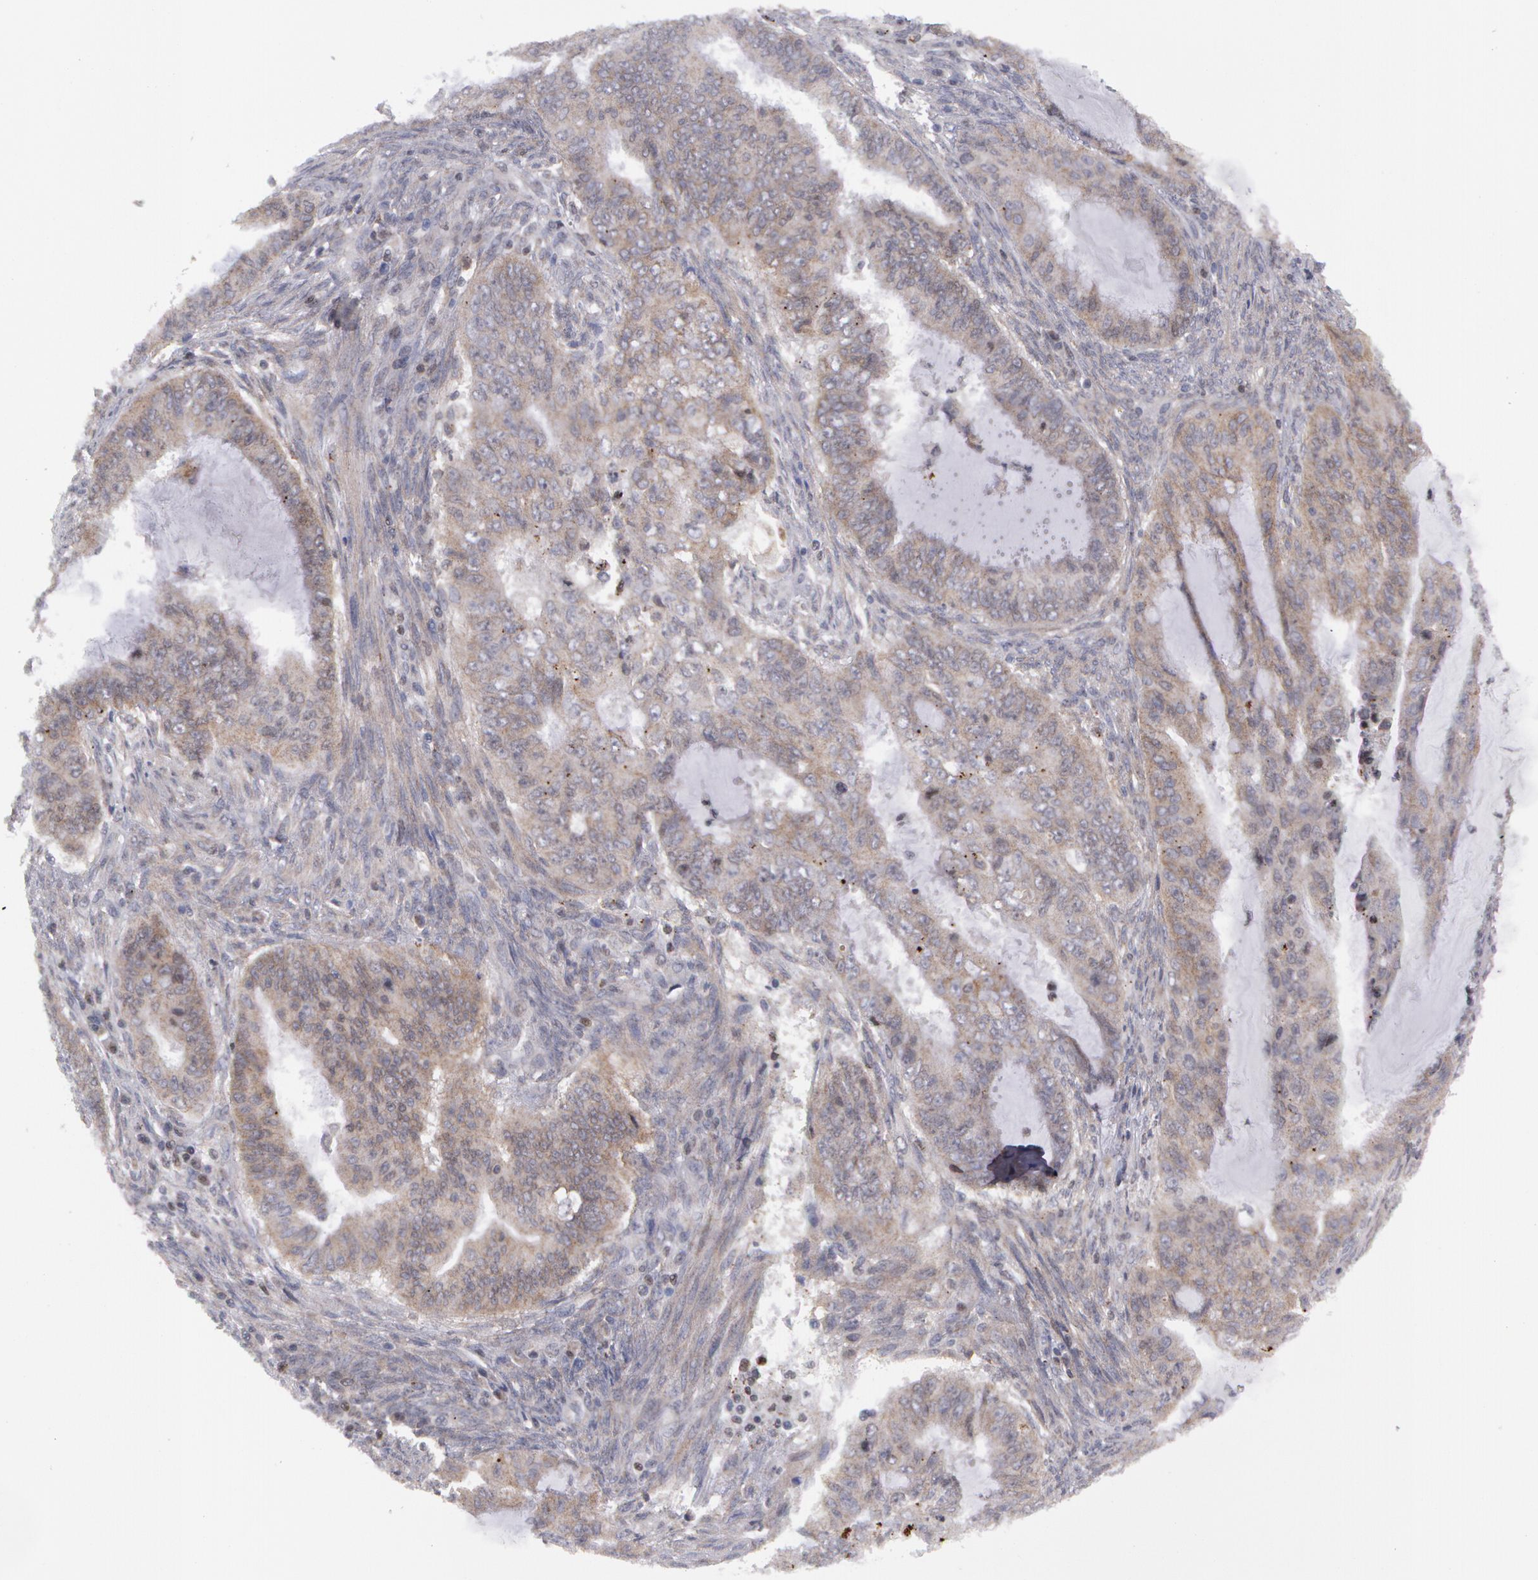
{"staining": {"intensity": "weak", "quantity": "25%-75%", "location": "cytoplasmic/membranous"}, "tissue": "endometrial cancer", "cell_type": "Tumor cells", "image_type": "cancer", "snomed": [{"axis": "morphology", "description": "Adenocarcinoma, NOS"}, {"axis": "topography", "description": "Endometrium"}], "caption": "This image displays endometrial adenocarcinoma stained with immunohistochemistry to label a protein in brown. The cytoplasmic/membranous of tumor cells show weak positivity for the protein. Nuclei are counter-stained blue.", "gene": "ERBB2", "patient": {"sex": "female", "age": 75}}